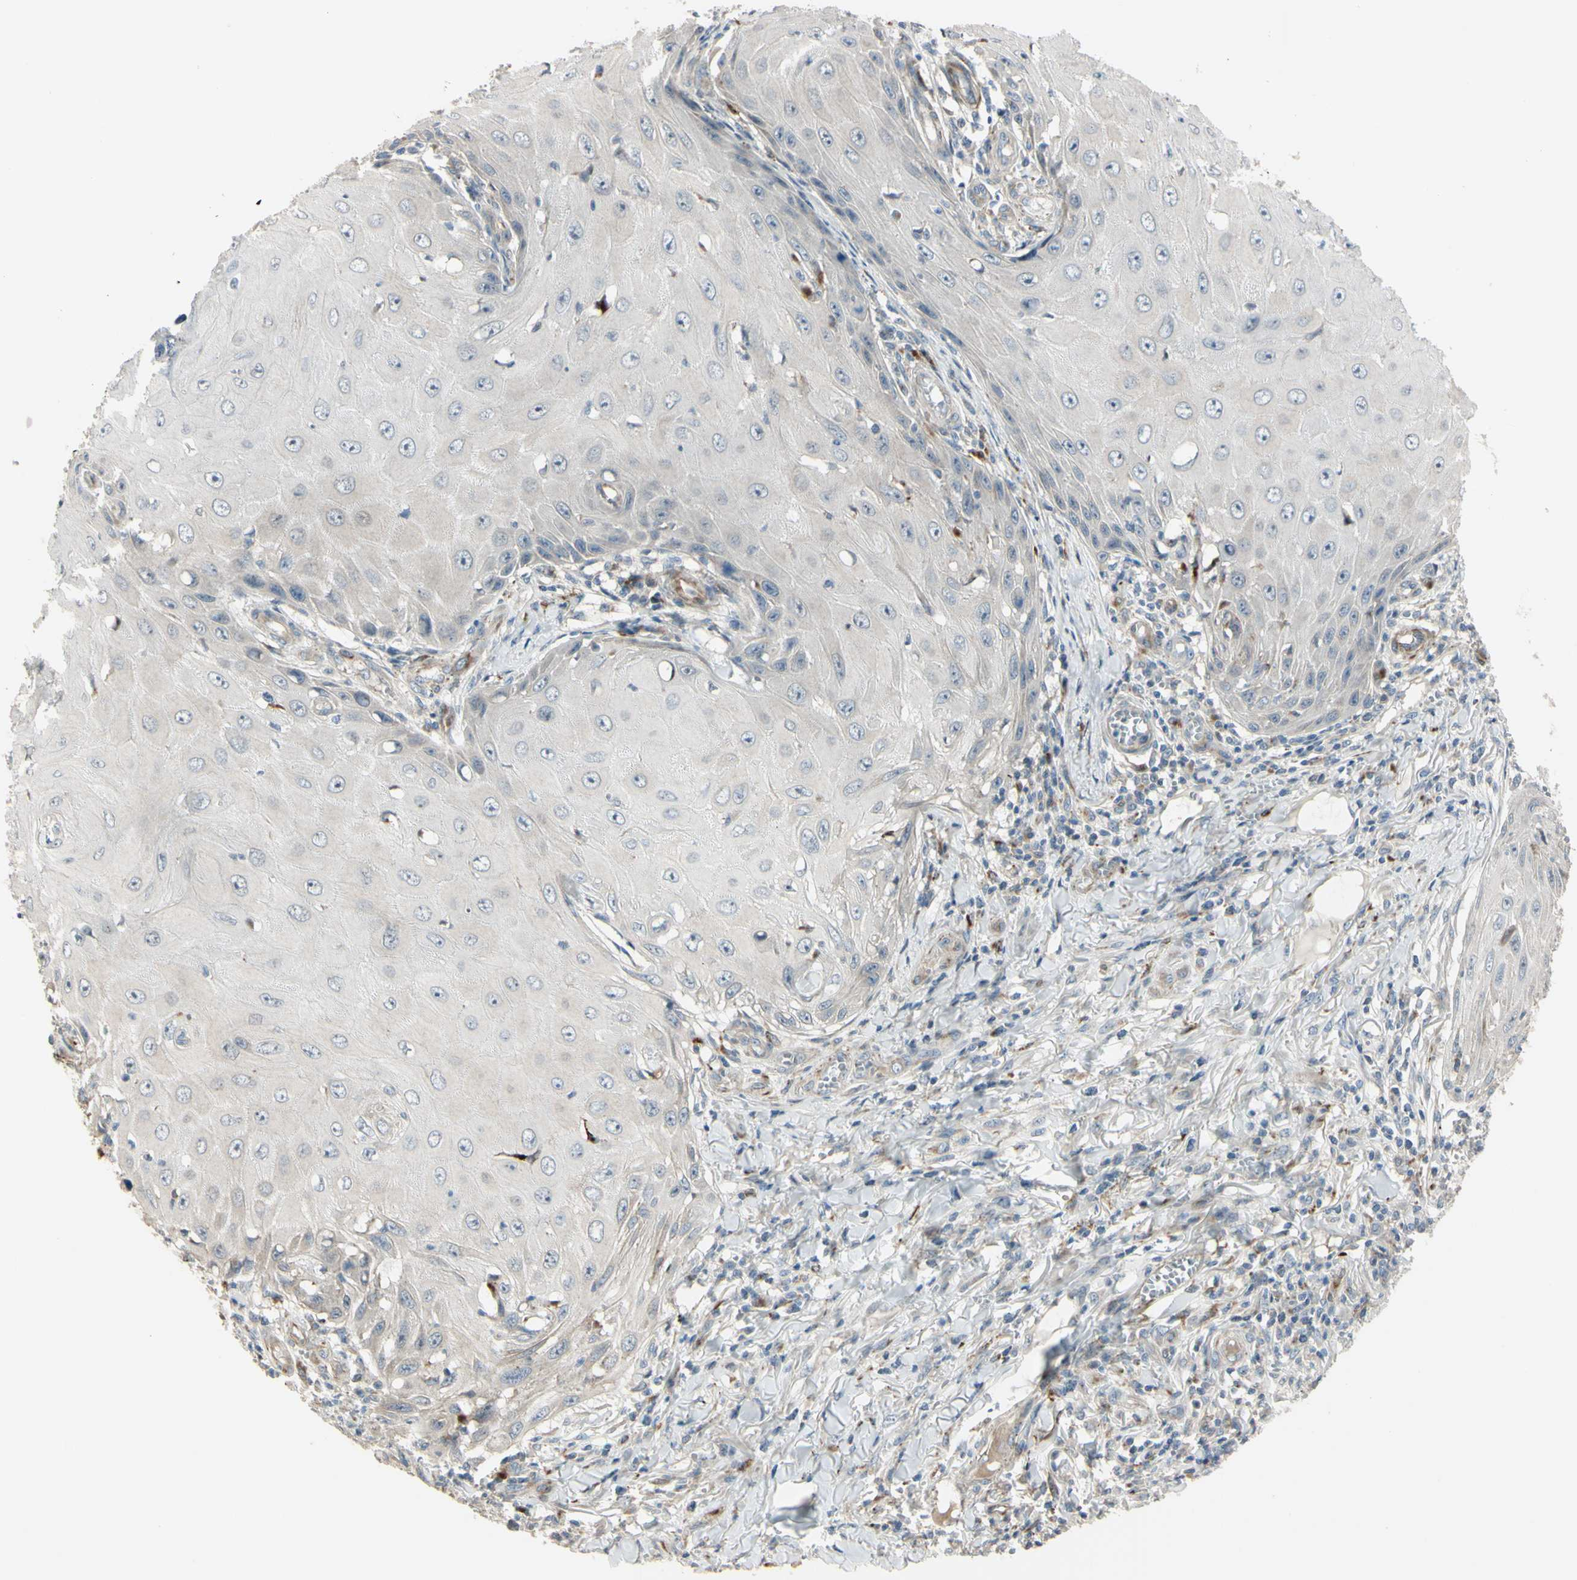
{"staining": {"intensity": "negative", "quantity": "none", "location": "none"}, "tissue": "skin cancer", "cell_type": "Tumor cells", "image_type": "cancer", "snomed": [{"axis": "morphology", "description": "Squamous cell carcinoma, NOS"}, {"axis": "topography", "description": "Skin"}], "caption": "This is an immunohistochemistry photomicrograph of human skin cancer (squamous cell carcinoma). There is no expression in tumor cells.", "gene": "NDFIP1", "patient": {"sex": "female", "age": 73}}